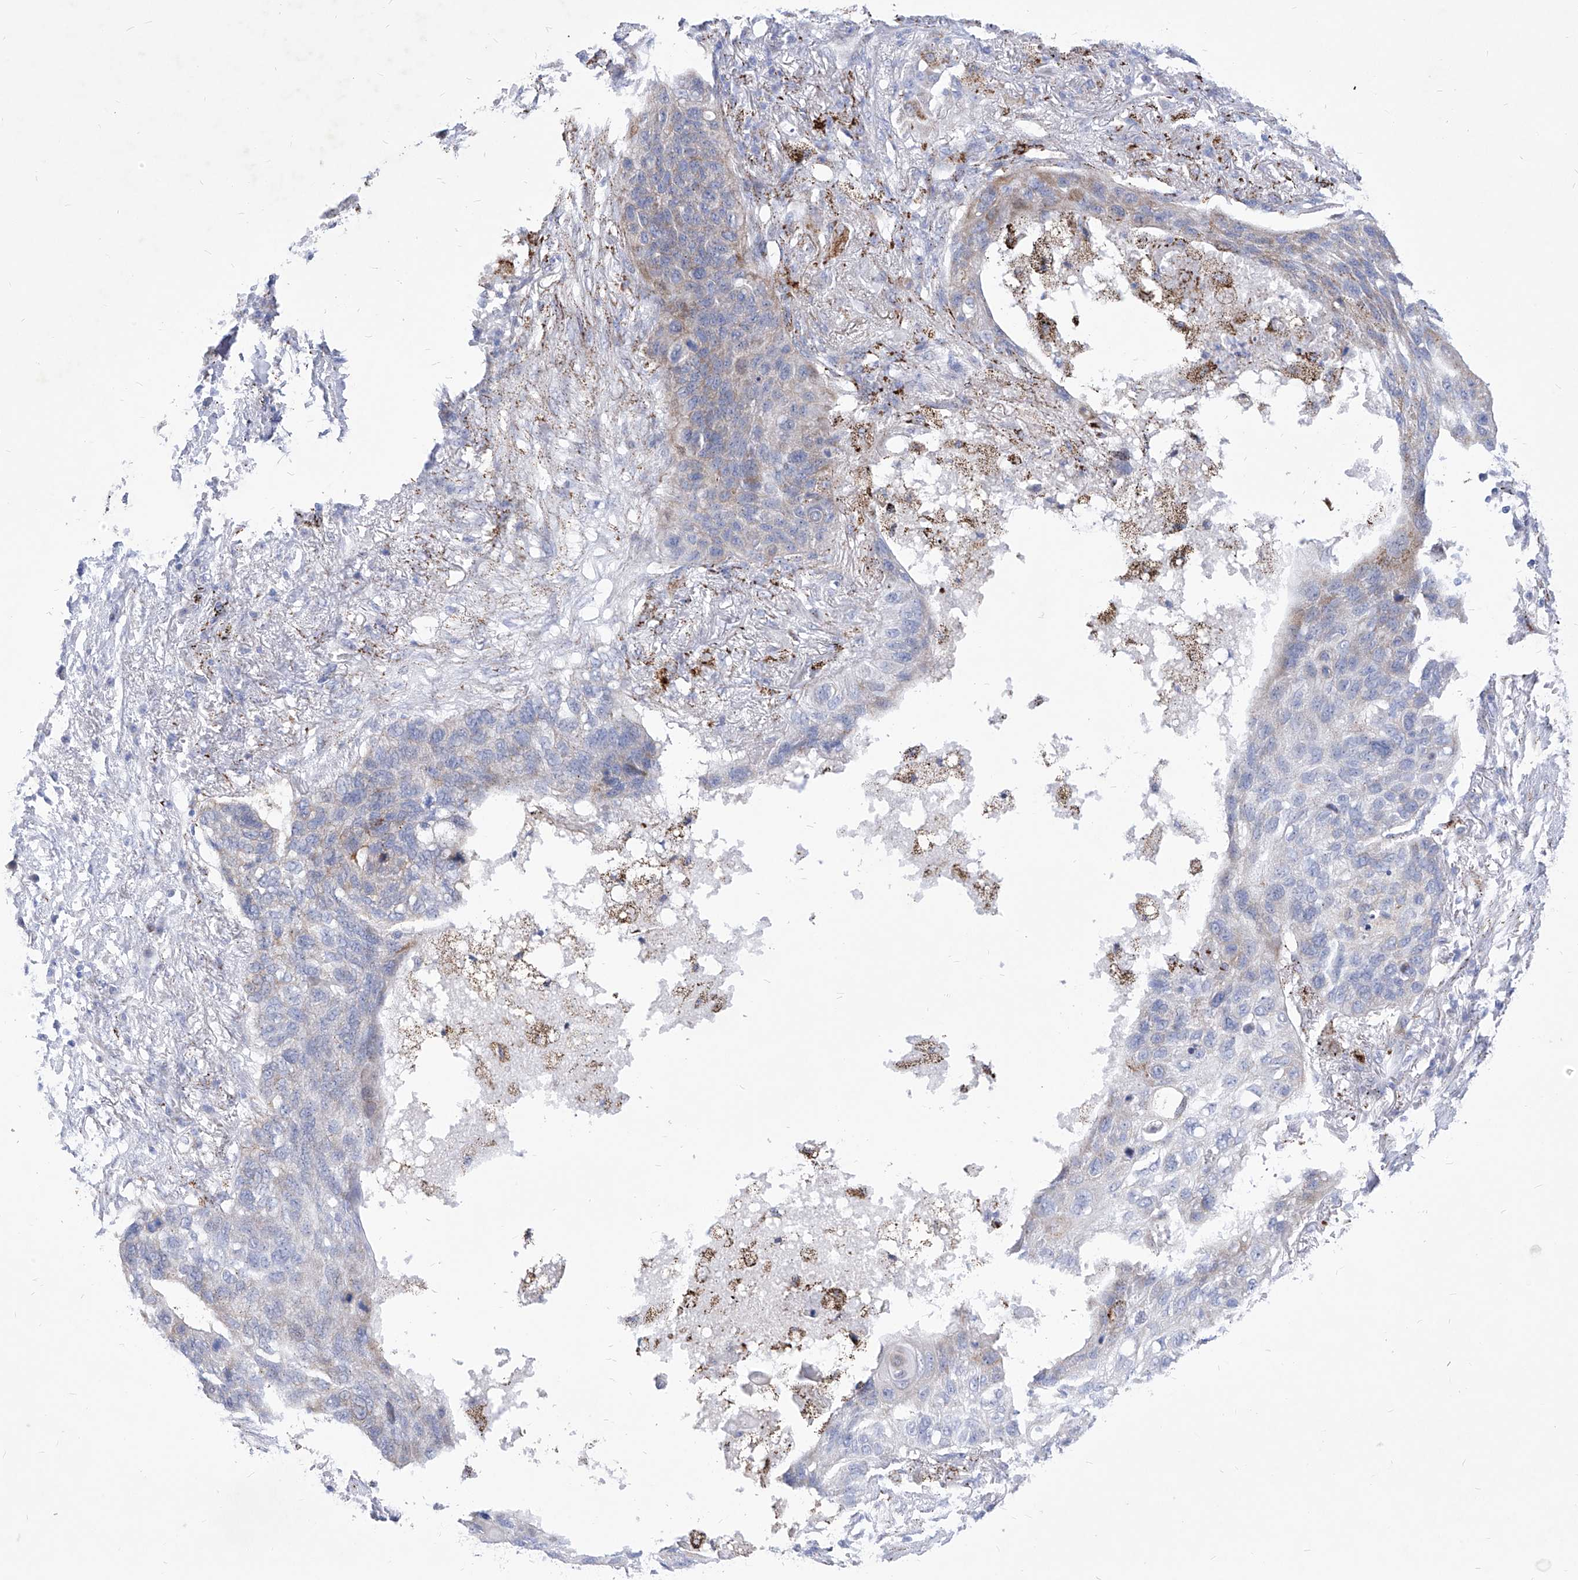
{"staining": {"intensity": "negative", "quantity": "none", "location": "none"}, "tissue": "lung cancer", "cell_type": "Tumor cells", "image_type": "cancer", "snomed": [{"axis": "morphology", "description": "Squamous cell carcinoma, NOS"}, {"axis": "topography", "description": "Lung"}], "caption": "IHC photomicrograph of neoplastic tissue: human lung cancer (squamous cell carcinoma) stained with DAB (3,3'-diaminobenzidine) displays no significant protein expression in tumor cells.", "gene": "C1orf87", "patient": {"sex": "female", "age": 63}}